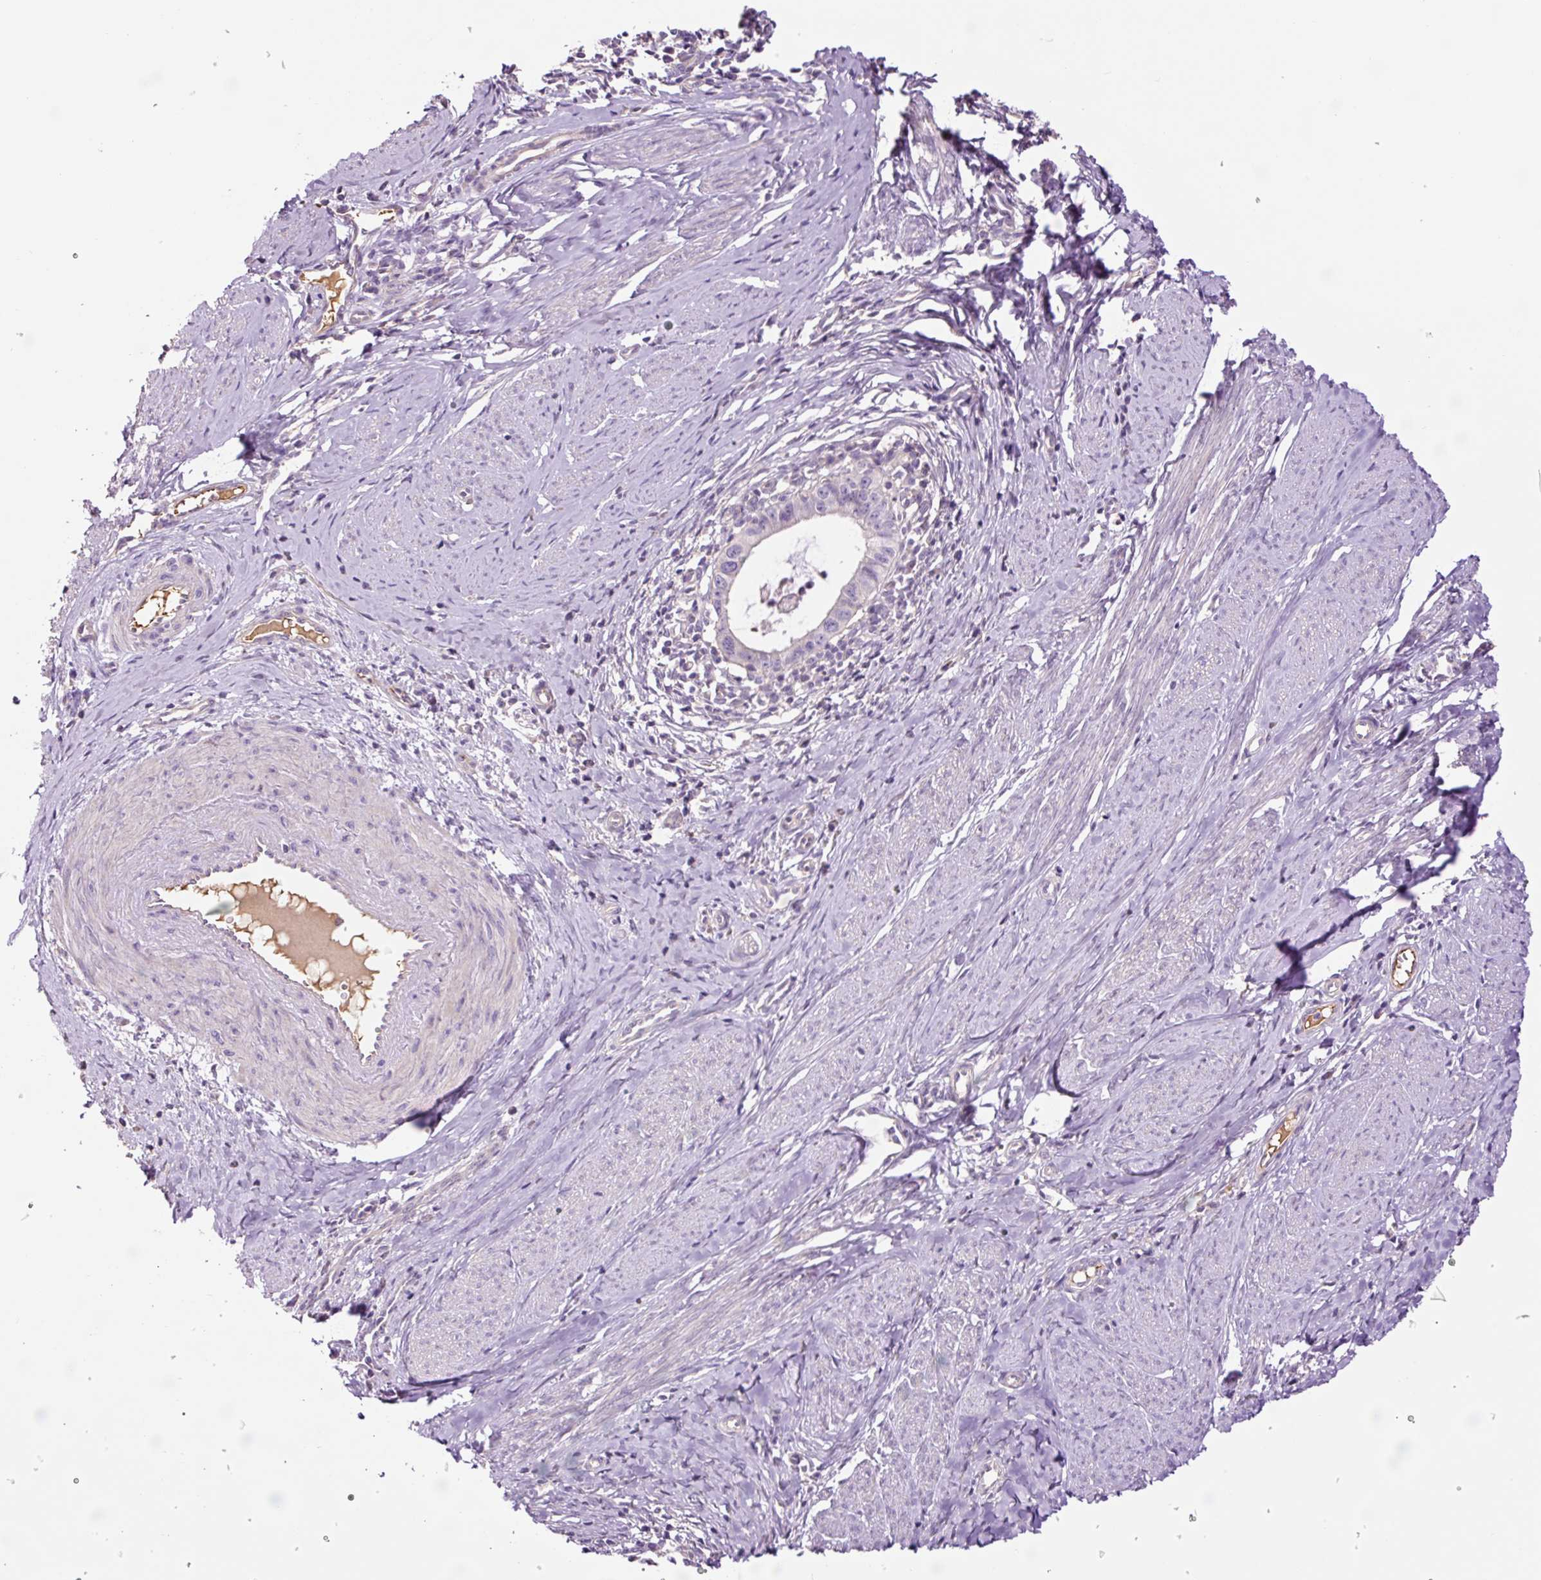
{"staining": {"intensity": "negative", "quantity": "none", "location": "none"}, "tissue": "cervical cancer", "cell_type": "Tumor cells", "image_type": "cancer", "snomed": [{"axis": "morphology", "description": "Adenocarcinoma, NOS"}, {"axis": "topography", "description": "Cervix"}], "caption": "Tumor cells are negative for brown protein staining in adenocarcinoma (cervical).", "gene": "TMEM235", "patient": {"sex": "female", "age": 36}}